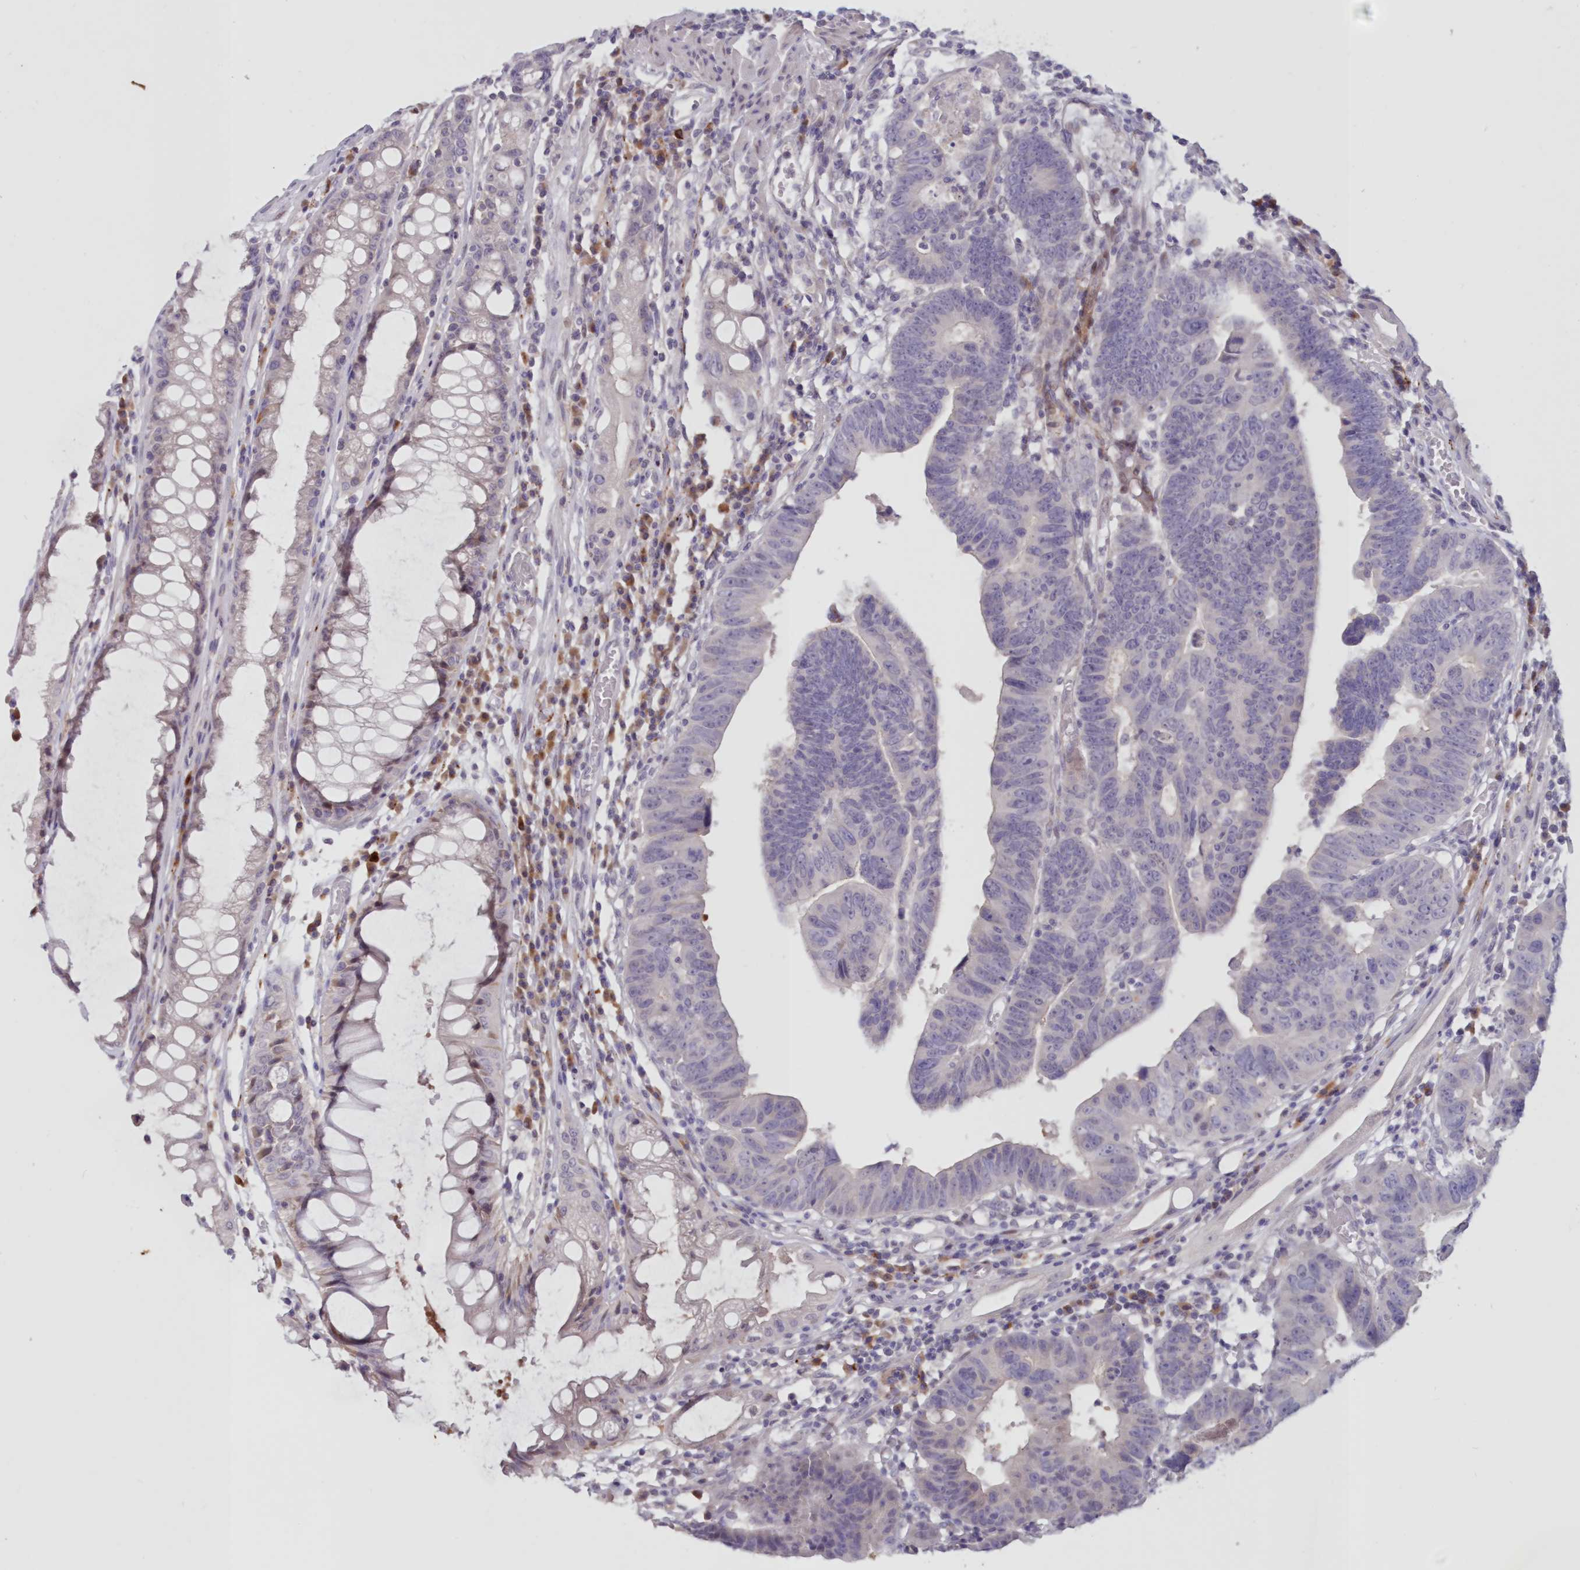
{"staining": {"intensity": "negative", "quantity": "none", "location": "none"}, "tissue": "colorectal cancer", "cell_type": "Tumor cells", "image_type": "cancer", "snomed": [{"axis": "morphology", "description": "Adenocarcinoma, NOS"}, {"axis": "topography", "description": "Rectum"}], "caption": "This is an IHC histopathology image of human colorectal cancer. There is no positivity in tumor cells.", "gene": "SNED1", "patient": {"sex": "female", "age": 65}}